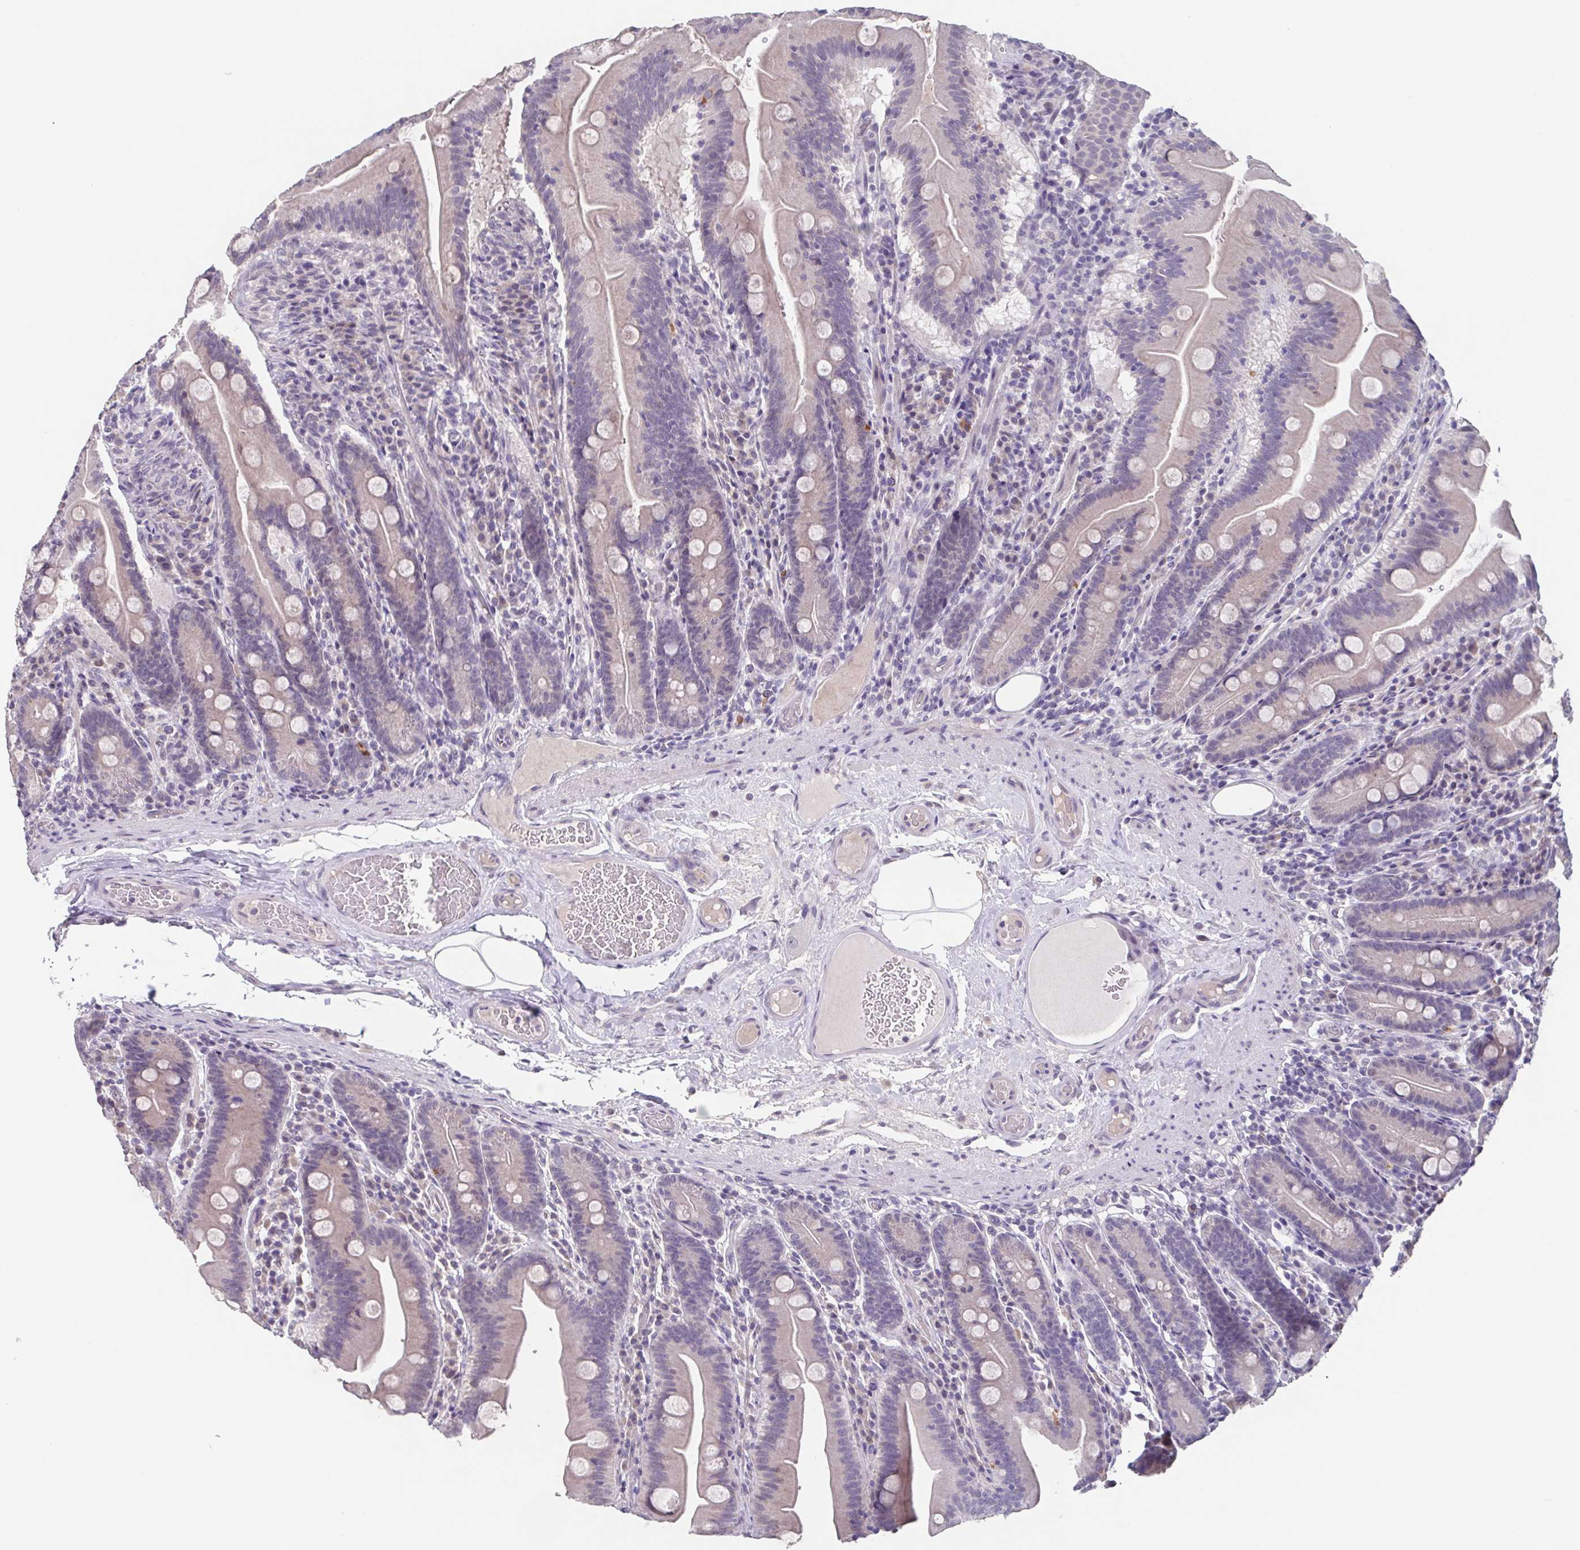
{"staining": {"intensity": "negative", "quantity": "none", "location": "none"}, "tissue": "small intestine", "cell_type": "Glandular cells", "image_type": "normal", "snomed": [{"axis": "morphology", "description": "Normal tissue, NOS"}, {"axis": "topography", "description": "Small intestine"}], "caption": "Glandular cells are negative for protein expression in normal human small intestine. (DAB immunohistochemistry (IHC) with hematoxylin counter stain).", "gene": "GHRL", "patient": {"sex": "male", "age": 37}}